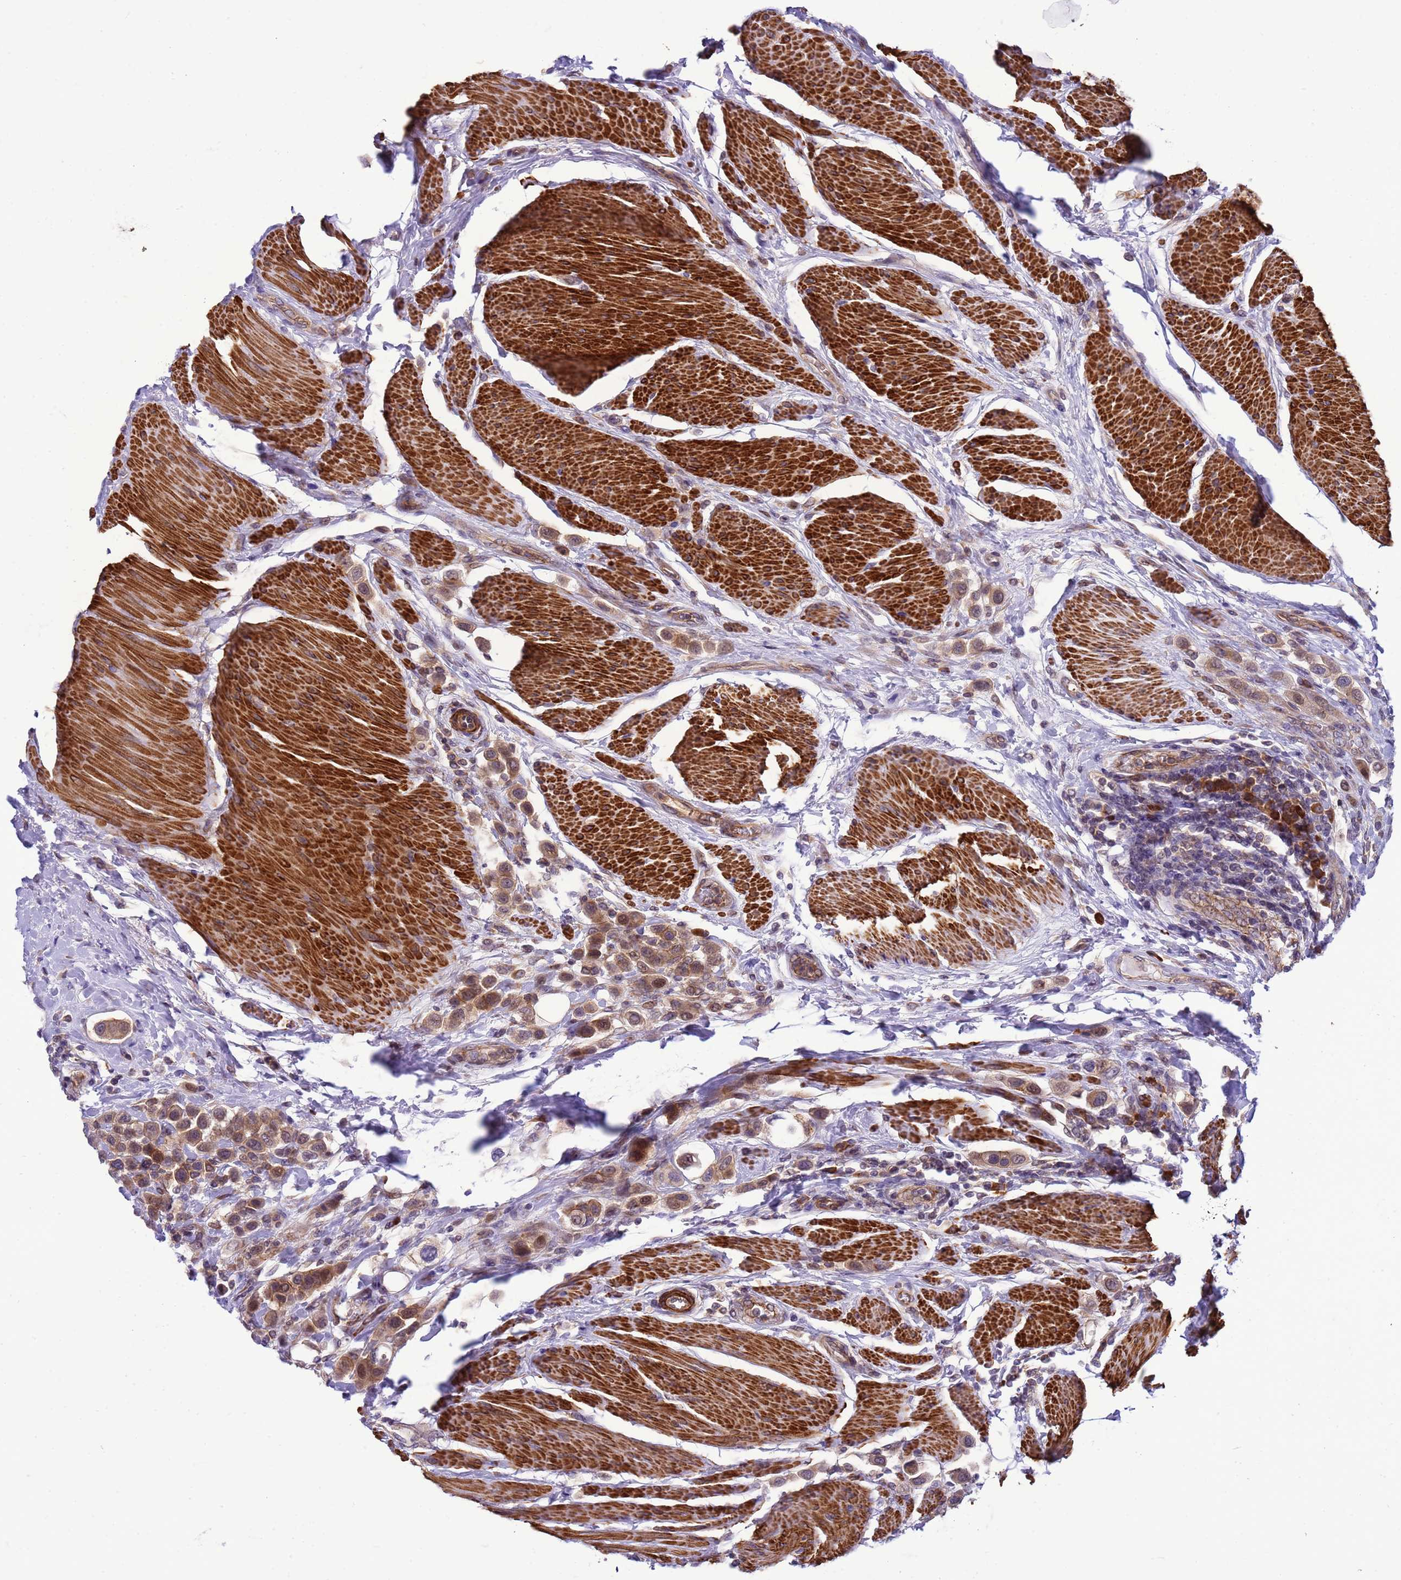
{"staining": {"intensity": "weak", "quantity": ">75%", "location": "cytoplasmic/membranous,nuclear"}, "tissue": "urothelial cancer", "cell_type": "Tumor cells", "image_type": "cancer", "snomed": [{"axis": "morphology", "description": "Urothelial carcinoma, High grade"}, {"axis": "topography", "description": "Urinary bladder"}], "caption": "The photomicrograph reveals a brown stain indicating the presence of a protein in the cytoplasmic/membranous and nuclear of tumor cells in urothelial carcinoma (high-grade). Using DAB (brown) and hematoxylin (blue) stains, captured at high magnification using brightfield microscopy.", "gene": "GEN1", "patient": {"sex": "male", "age": 50}}